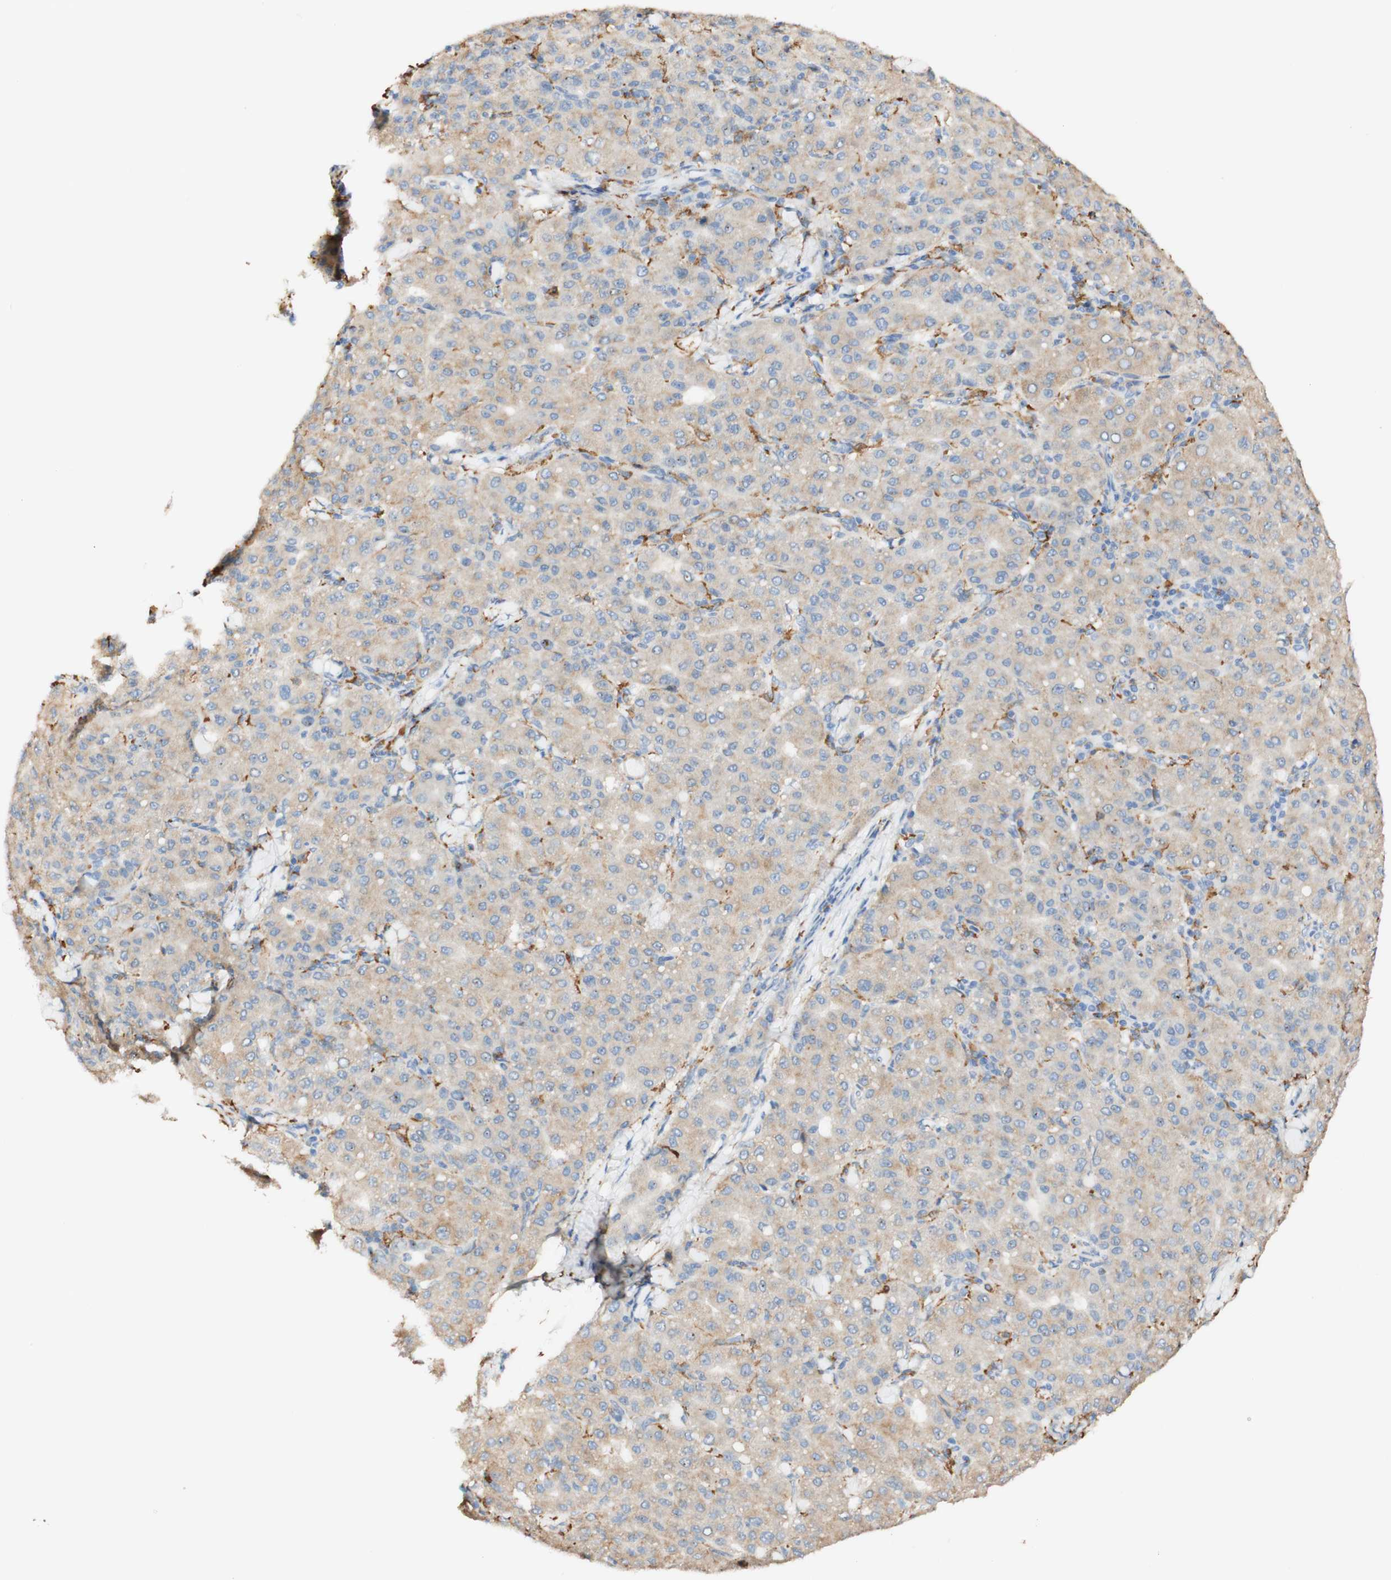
{"staining": {"intensity": "weak", "quantity": ">75%", "location": "cytoplasmic/membranous"}, "tissue": "liver cancer", "cell_type": "Tumor cells", "image_type": "cancer", "snomed": [{"axis": "morphology", "description": "Carcinoma, Hepatocellular, NOS"}, {"axis": "topography", "description": "Liver"}], "caption": "Immunohistochemical staining of human liver hepatocellular carcinoma exhibits low levels of weak cytoplasmic/membranous staining in about >75% of tumor cells.", "gene": "FCGRT", "patient": {"sex": "male", "age": 65}}